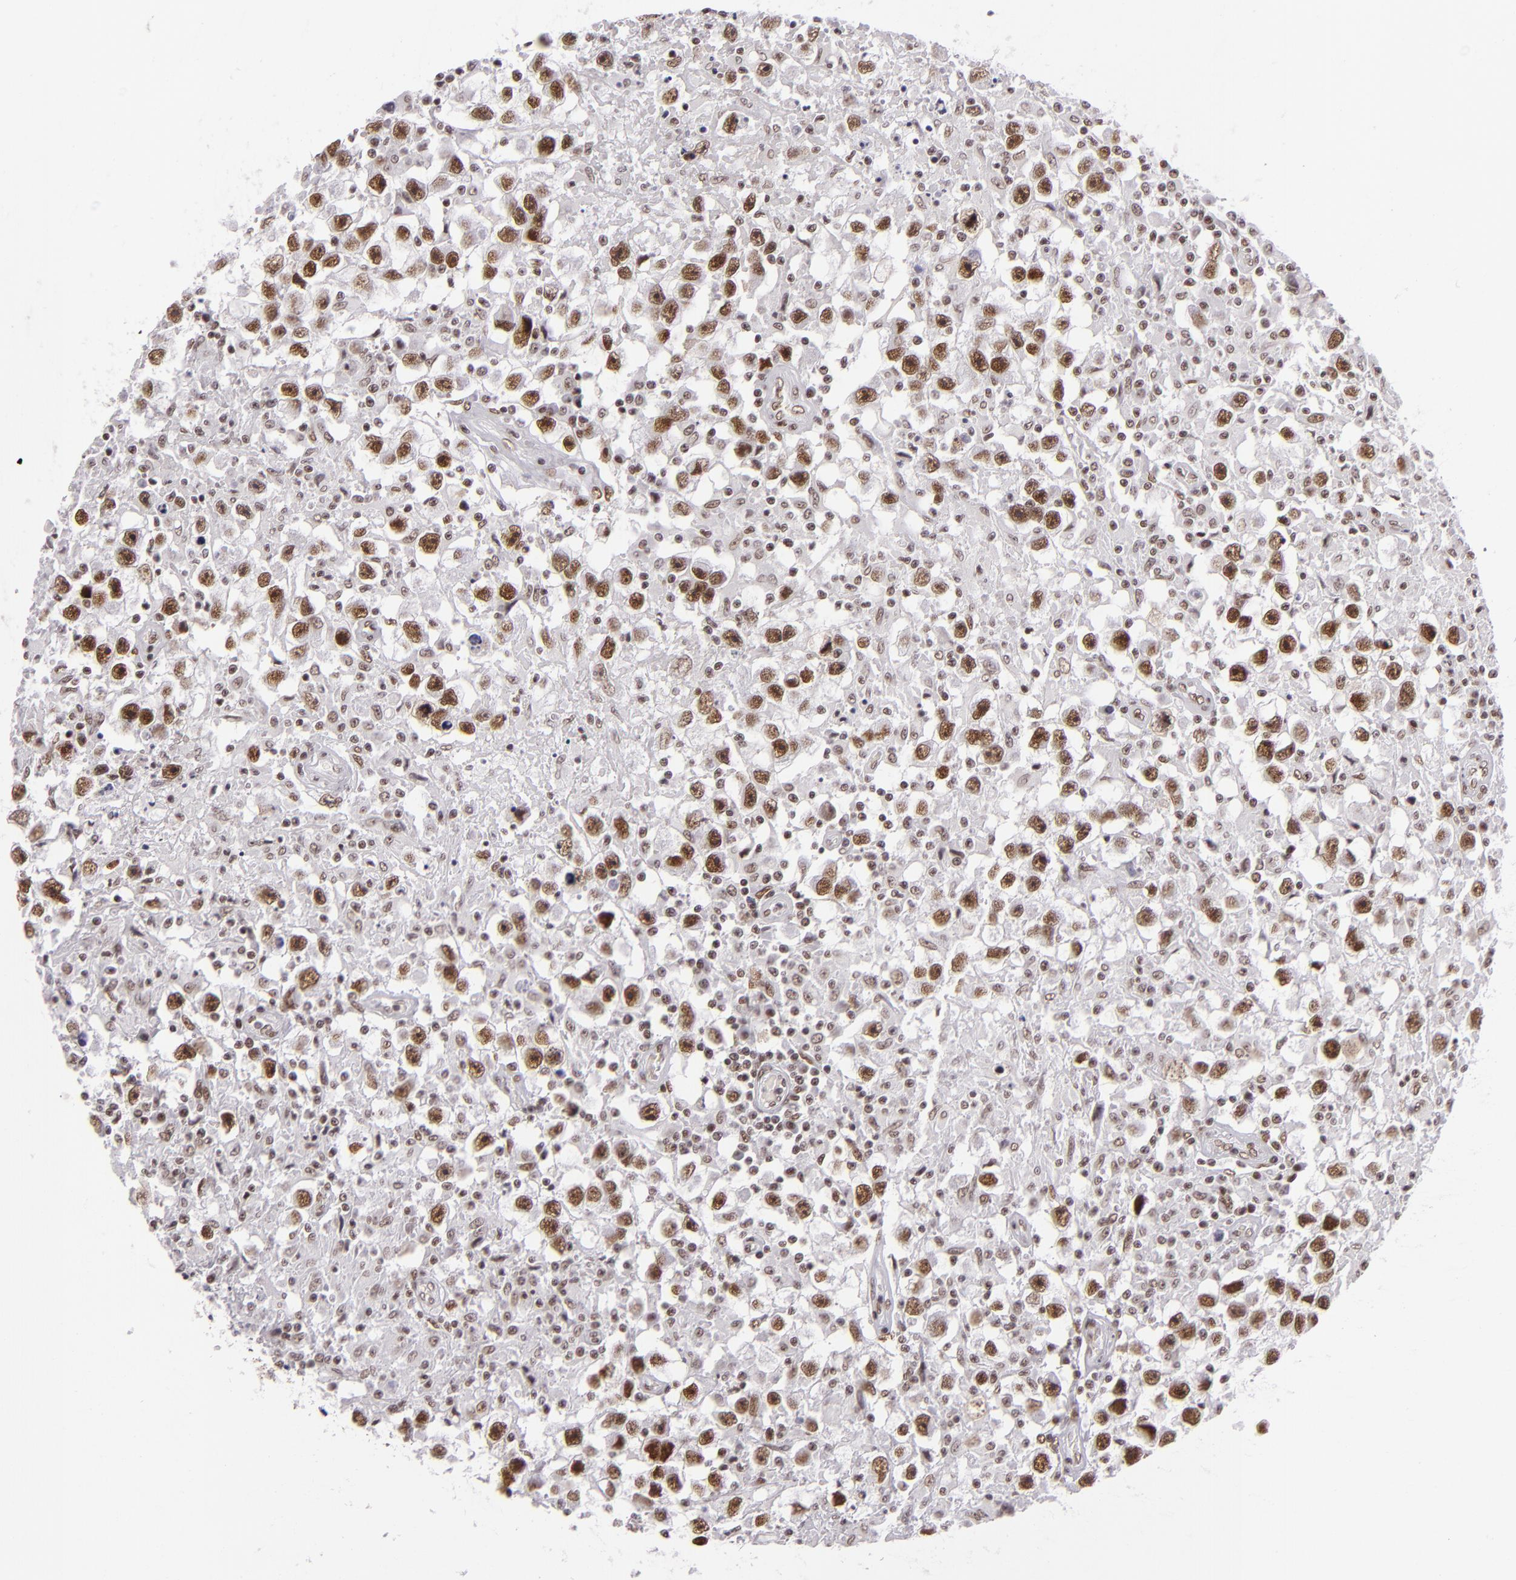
{"staining": {"intensity": "strong", "quantity": ">75%", "location": "nuclear"}, "tissue": "testis cancer", "cell_type": "Tumor cells", "image_type": "cancer", "snomed": [{"axis": "morphology", "description": "Seminoma, NOS"}, {"axis": "topography", "description": "Testis"}], "caption": "A photomicrograph of testis seminoma stained for a protein exhibits strong nuclear brown staining in tumor cells.", "gene": "BRD8", "patient": {"sex": "male", "age": 34}}